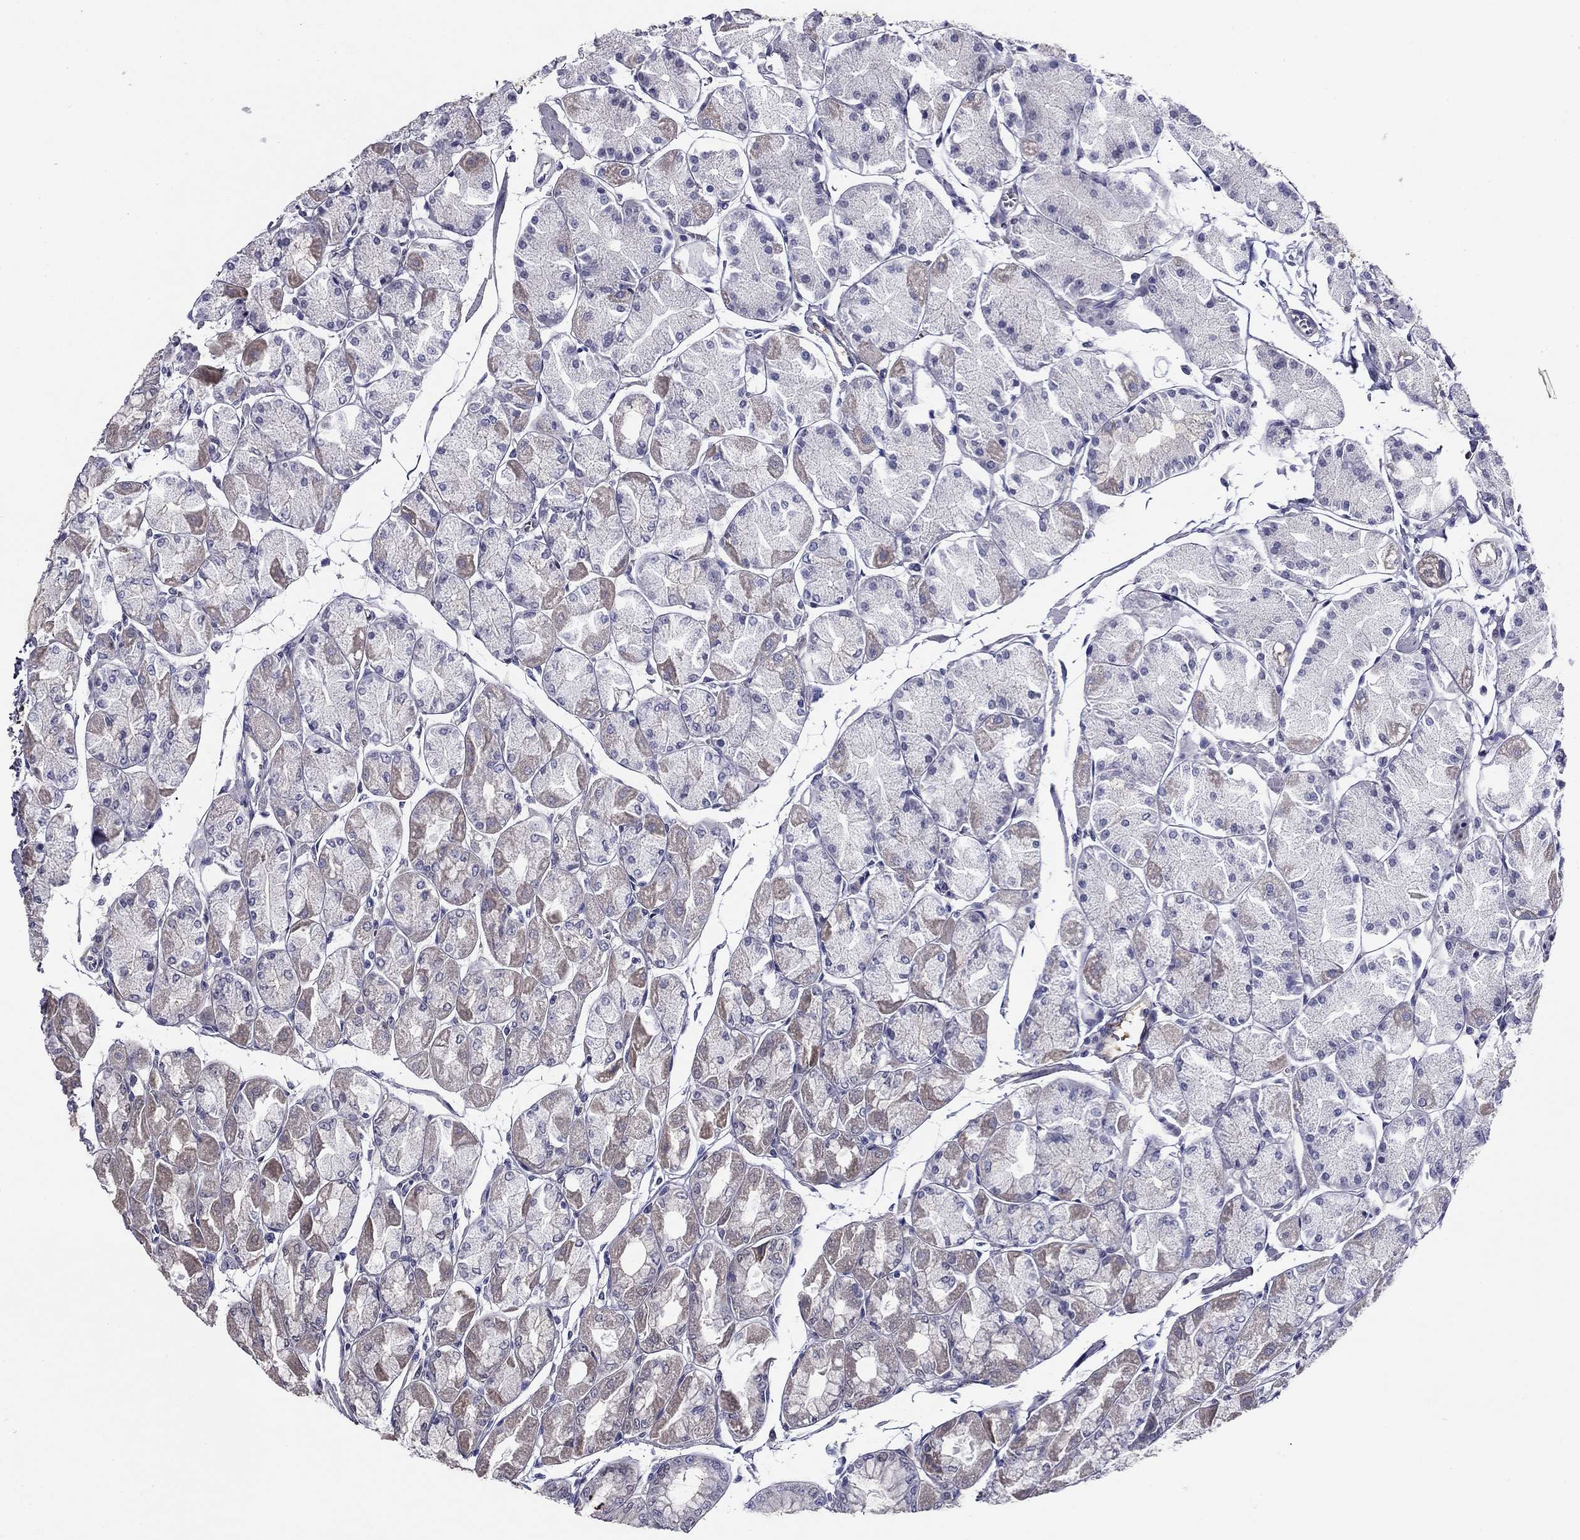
{"staining": {"intensity": "weak", "quantity": "<25%", "location": "cytoplasmic/membranous"}, "tissue": "stomach", "cell_type": "Glandular cells", "image_type": "normal", "snomed": [{"axis": "morphology", "description": "Normal tissue, NOS"}, {"axis": "topography", "description": "Stomach, upper"}], "caption": "Stomach stained for a protein using immunohistochemistry demonstrates no staining glandular cells.", "gene": "CPLX4", "patient": {"sex": "male", "age": 60}}